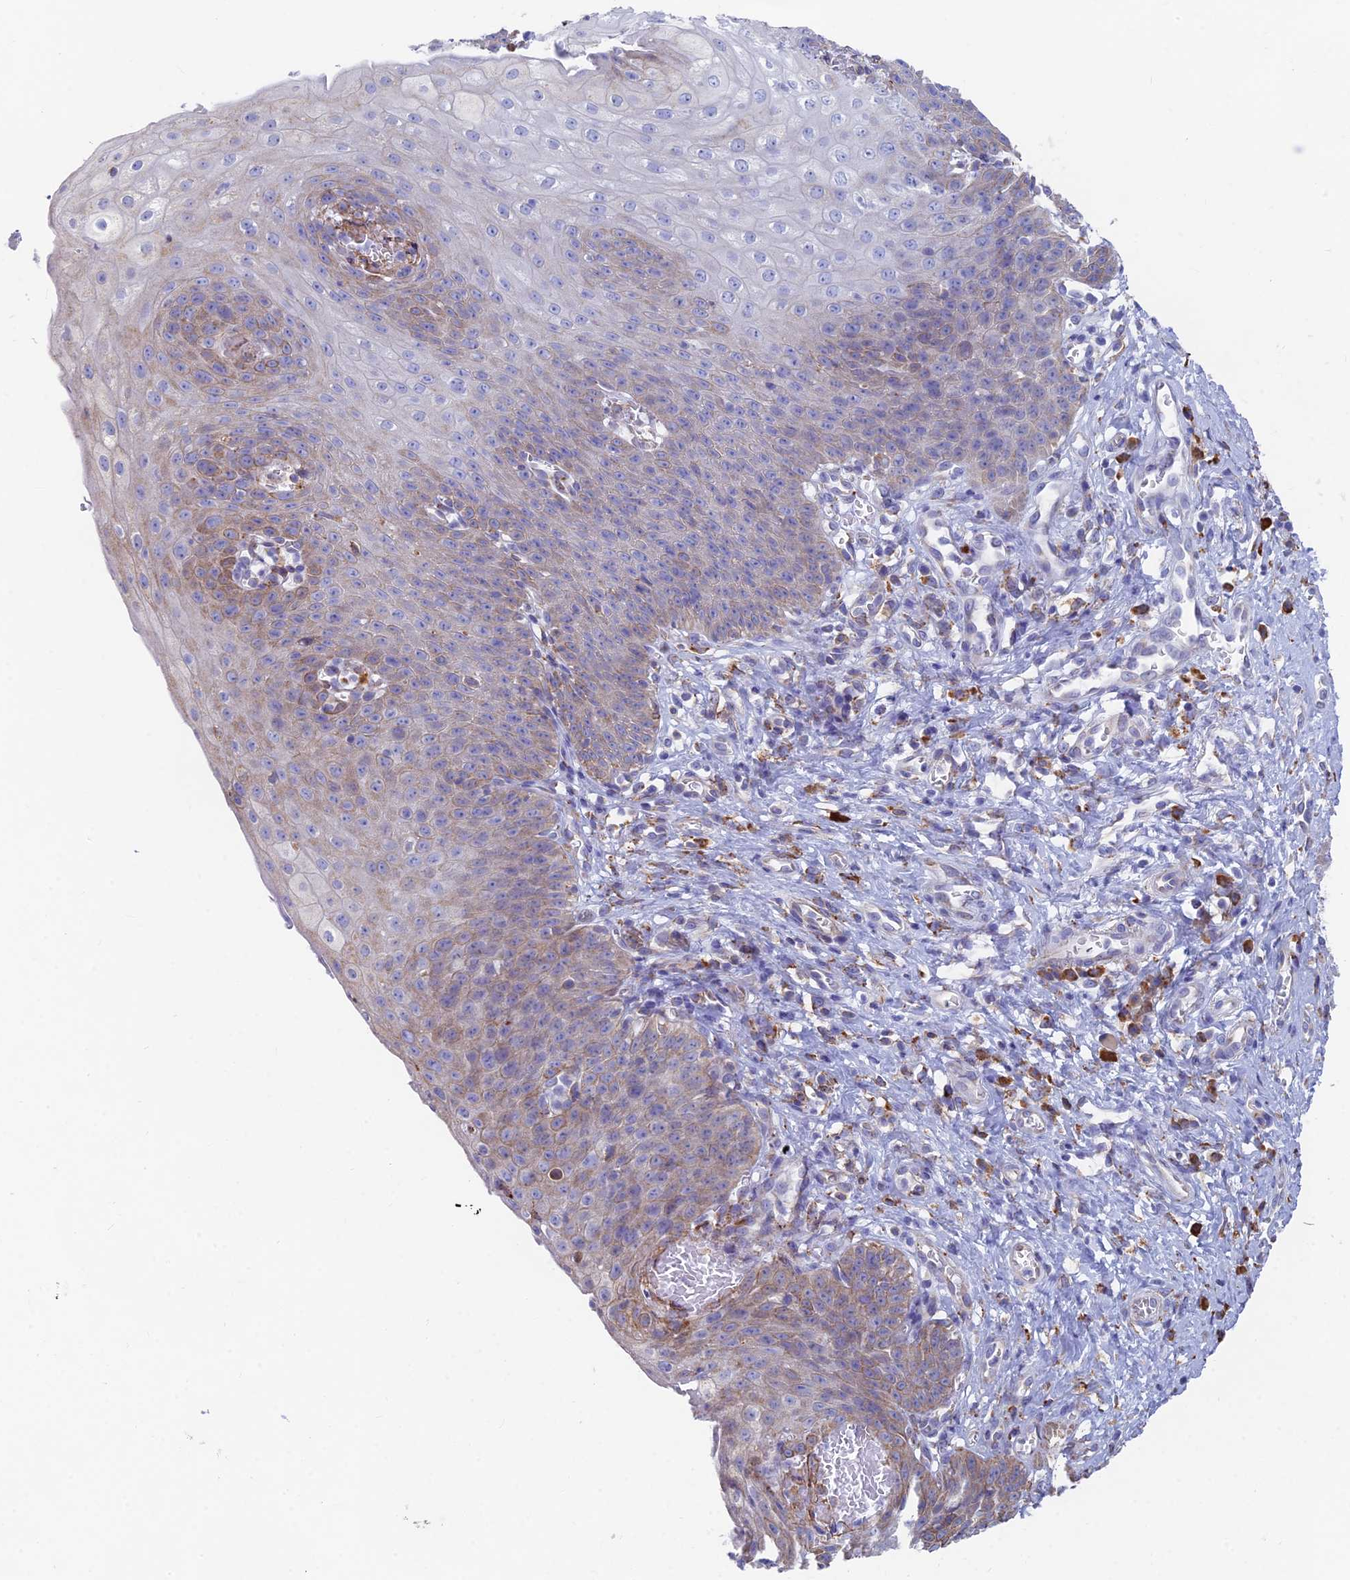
{"staining": {"intensity": "weak", "quantity": "25%-75%", "location": "cytoplasmic/membranous"}, "tissue": "esophagus", "cell_type": "Squamous epithelial cells", "image_type": "normal", "snomed": [{"axis": "morphology", "description": "Normal tissue, NOS"}, {"axis": "topography", "description": "Esophagus"}], "caption": "This histopathology image demonstrates unremarkable esophagus stained with immunohistochemistry (IHC) to label a protein in brown. The cytoplasmic/membranous of squamous epithelial cells show weak positivity for the protein. Nuclei are counter-stained blue.", "gene": "WDR35", "patient": {"sex": "male", "age": 71}}